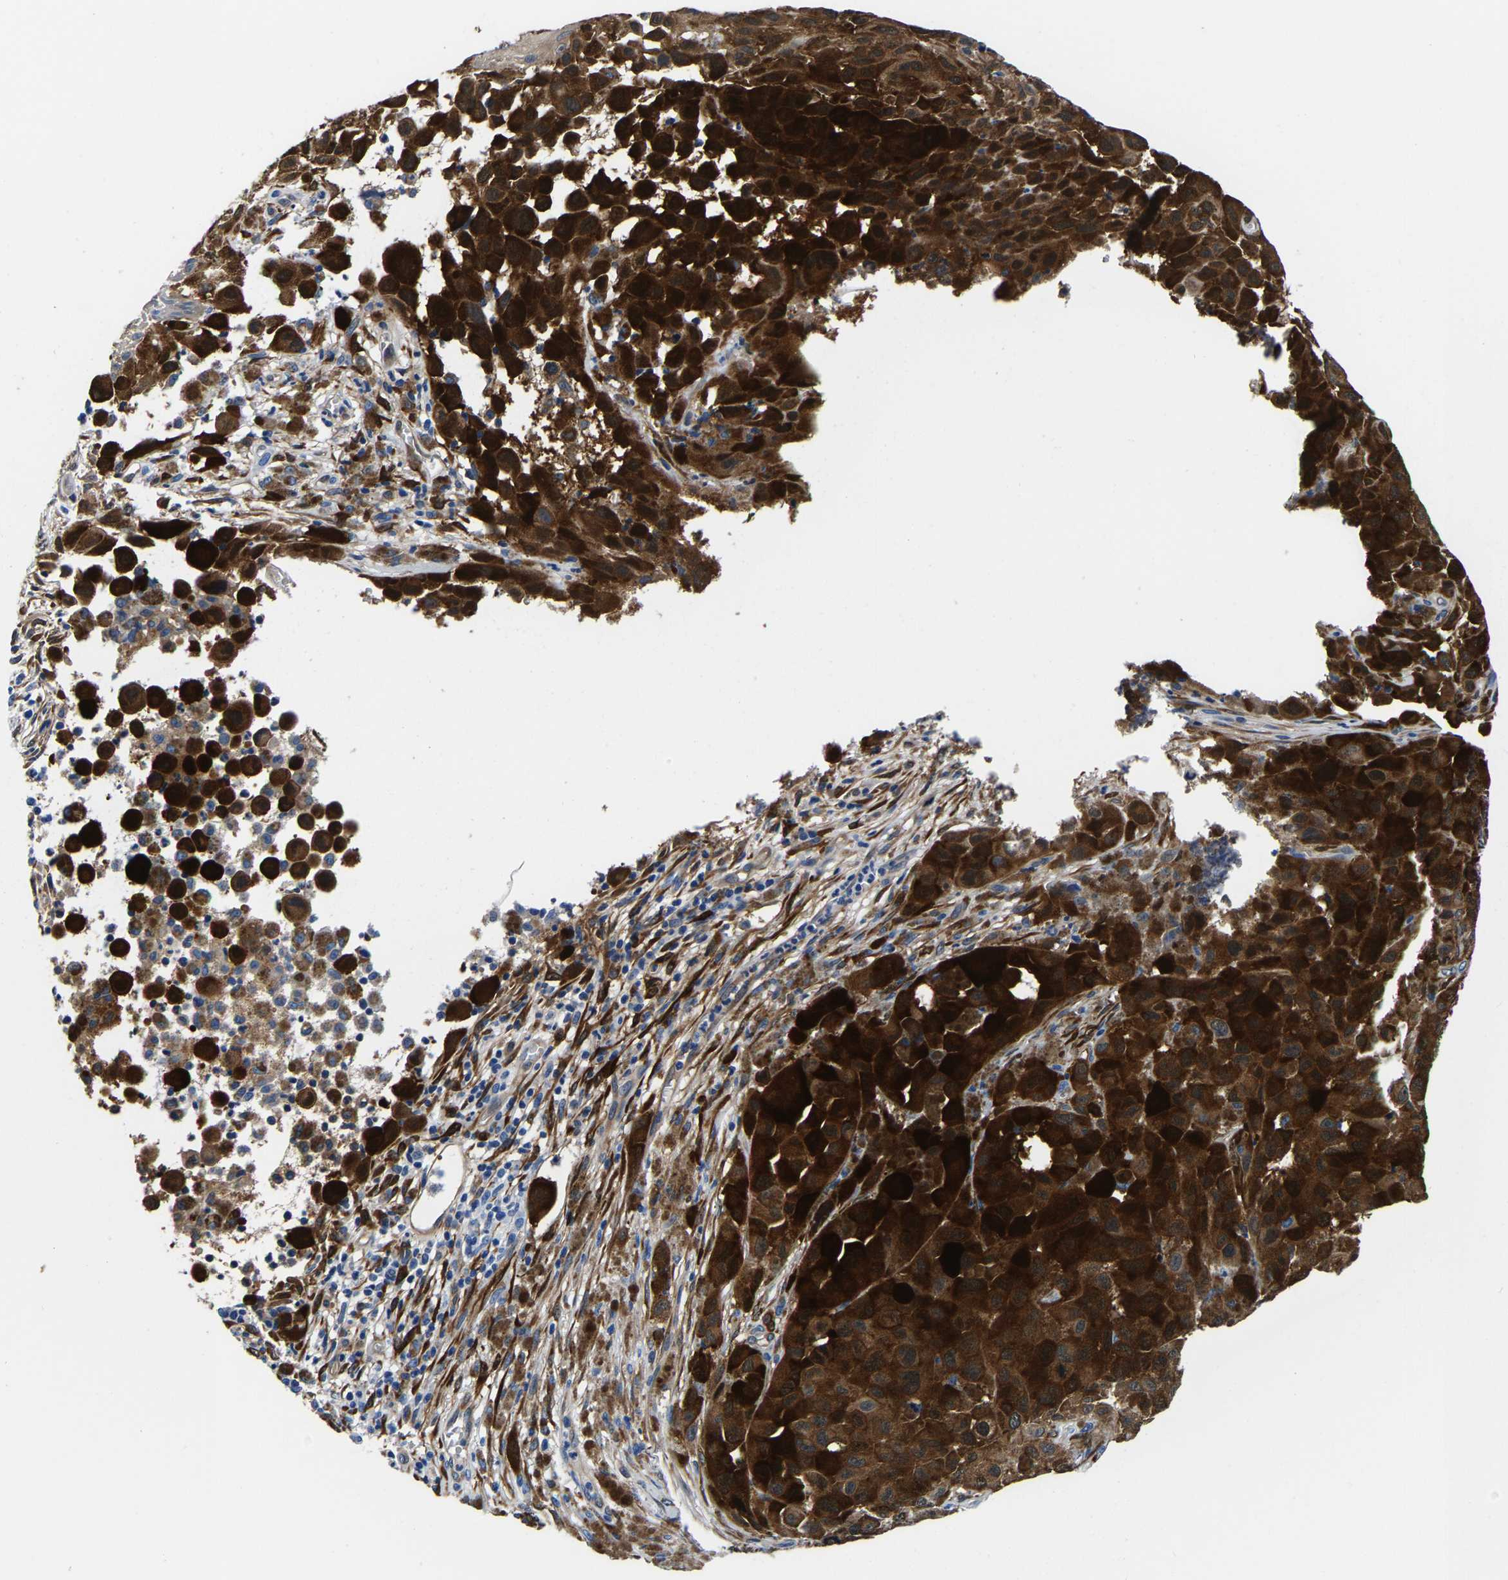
{"staining": {"intensity": "moderate", "quantity": ">75%", "location": "cytoplasmic/membranous"}, "tissue": "melanoma", "cell_type": "Tumor cells", "image_type": "cancer", "snomed": [{"axis": "morphology", "description": "Malignant melanoma, NOS"}, {"axis": "topography", "description": "Skin"}], "caption": "Human melanoma stained with a brown dye displays moderate cytoplasmic/membranous positive staining in about >75% of tumor cells.", "gene": "S100A13", "patient": {"sex": "male", "age": 96}}